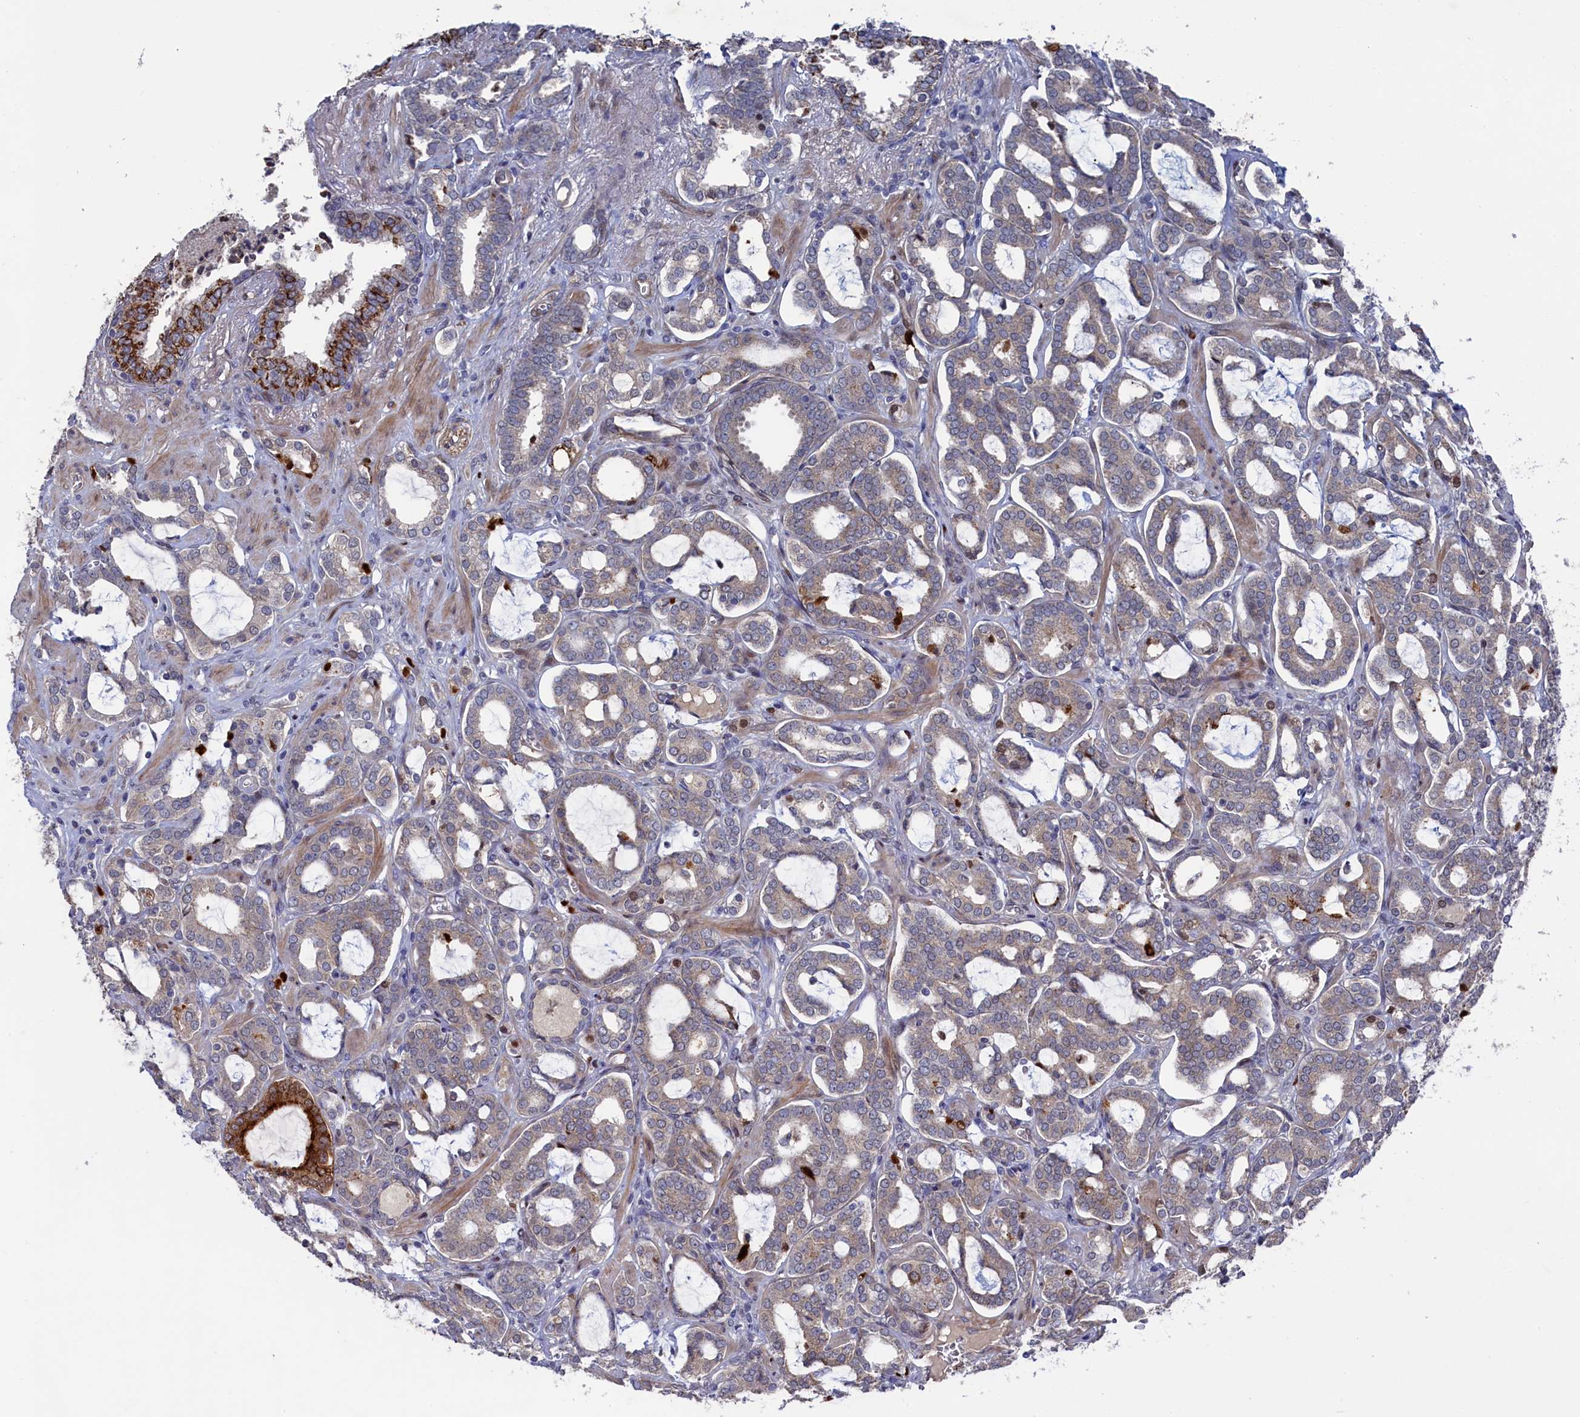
{"staining": {"intensity": "moderate", "quantity": "<25%", "location": "cytoplasmic/membranous"}, "tissue": "prostate cancer", "cell_type": "Tumor cells", "image_type": "cancer", "snomed": [{"axis": "morphology", "description": "Adenocarcinoma, High grade"}, {"axis": "topography", "description": "Prostate and seminal vesicle, NOS"}], "caption": "Protein expression analysis of human high-grade adenocarcinoma (prostate) reveals moderate cytoplasmic/membranous staining in about <25% of tumor cells.", "gene": "ZNF891", "patient": {"sex": "male", "age": 67}}